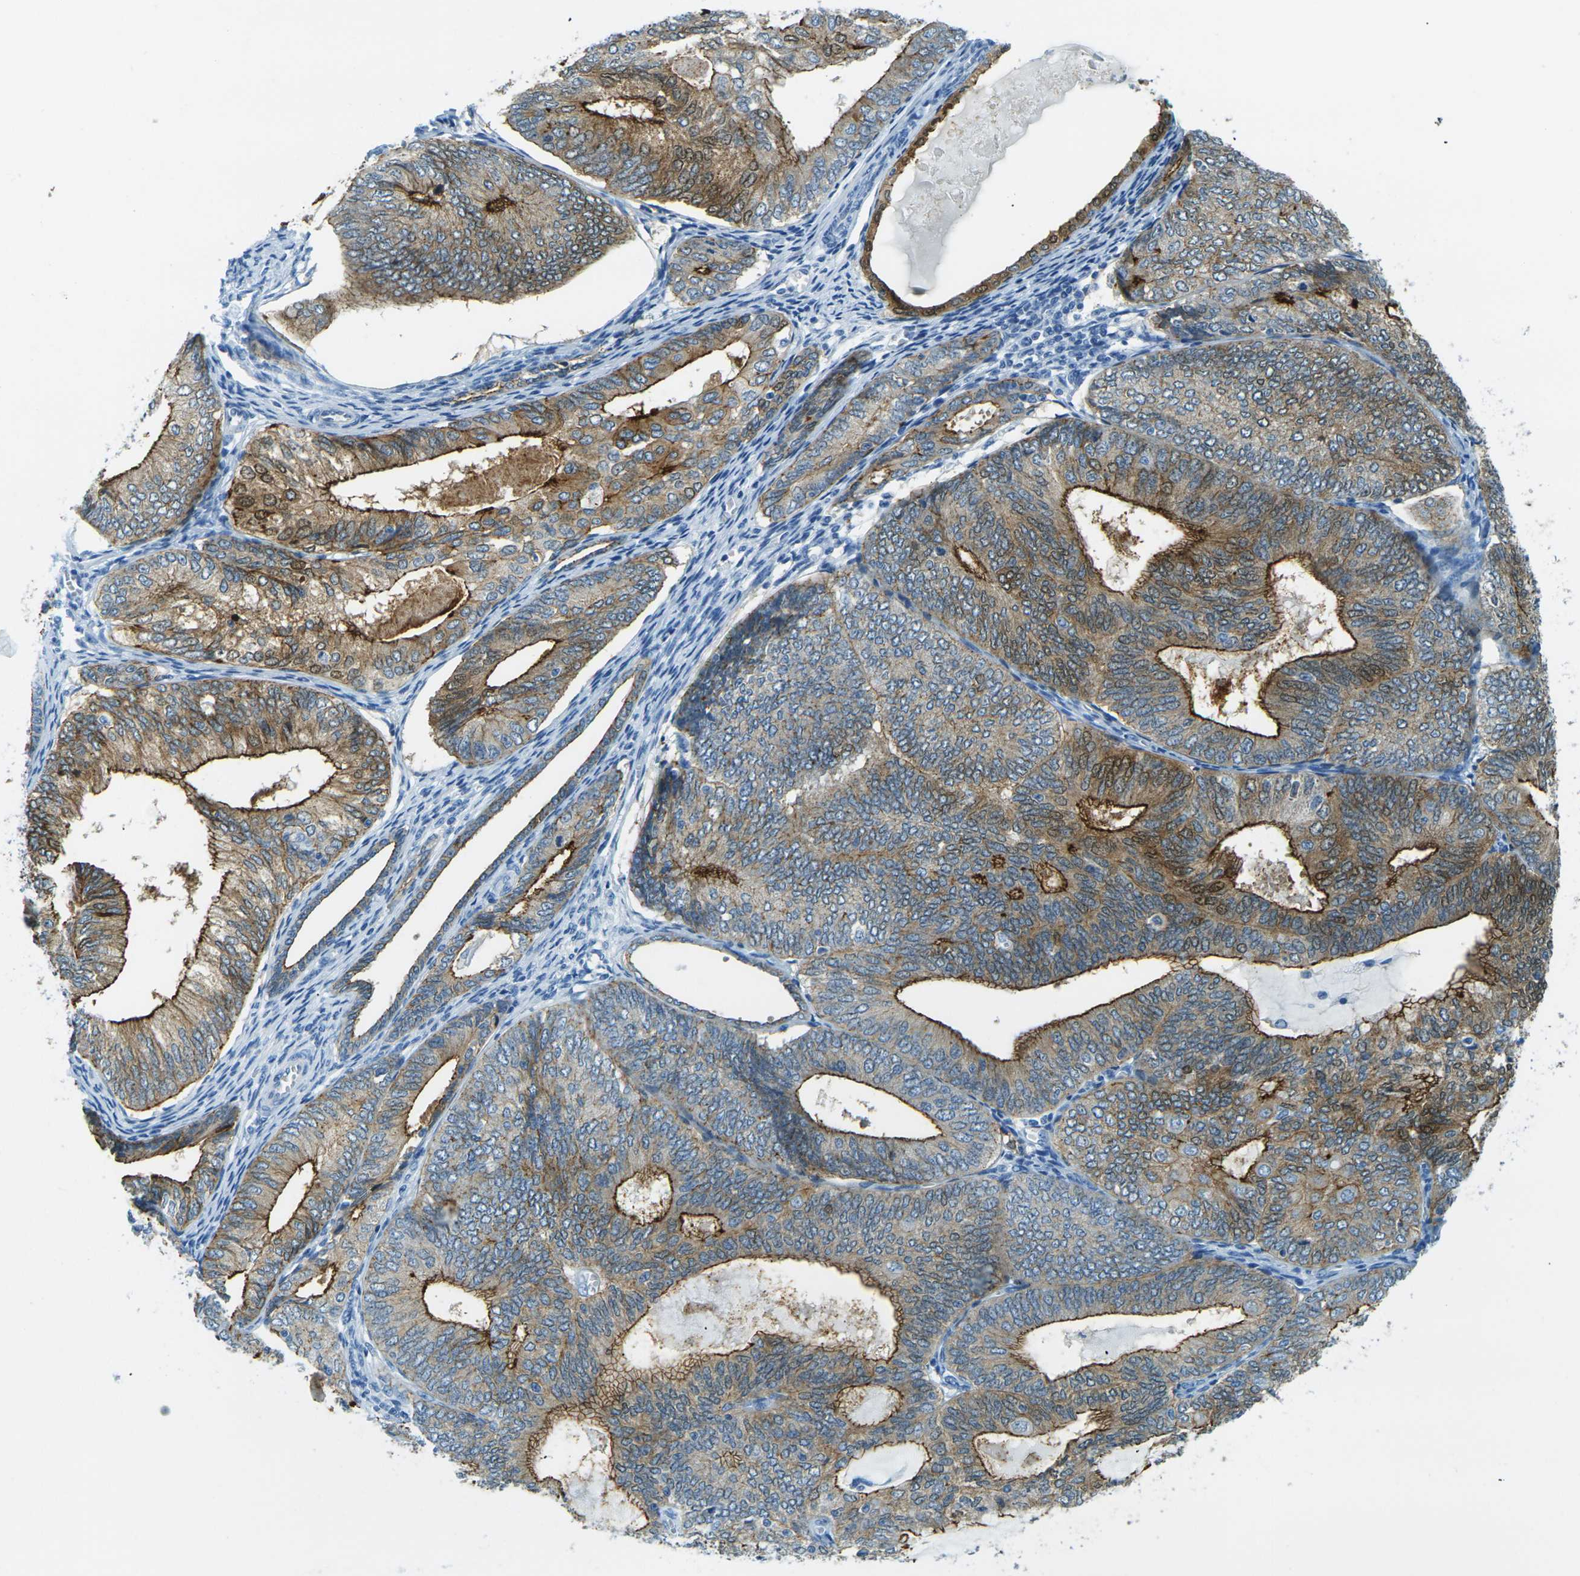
{"staining": {"intensity": "strong", "quantity": "25%-75%", "location": "cytoplasmic/membranous"}, "tissue": "endometrial cancer", "cell_type": "Tumor cells", "image_type": "cancer", "snomed": [{"axis": "morphology", "description": "Adenocarcinoma, NOS"}, {"axis": "topography", "description": "Endometrium"}], "caption": "Tumor cells exhibit strong cytoplasmic/membranous positivity in approximately 25%-75% of cells in adenocarcinoma (endometrial).", "gene": "OCLN", "patient": {"sex": "female", "age": 81}}